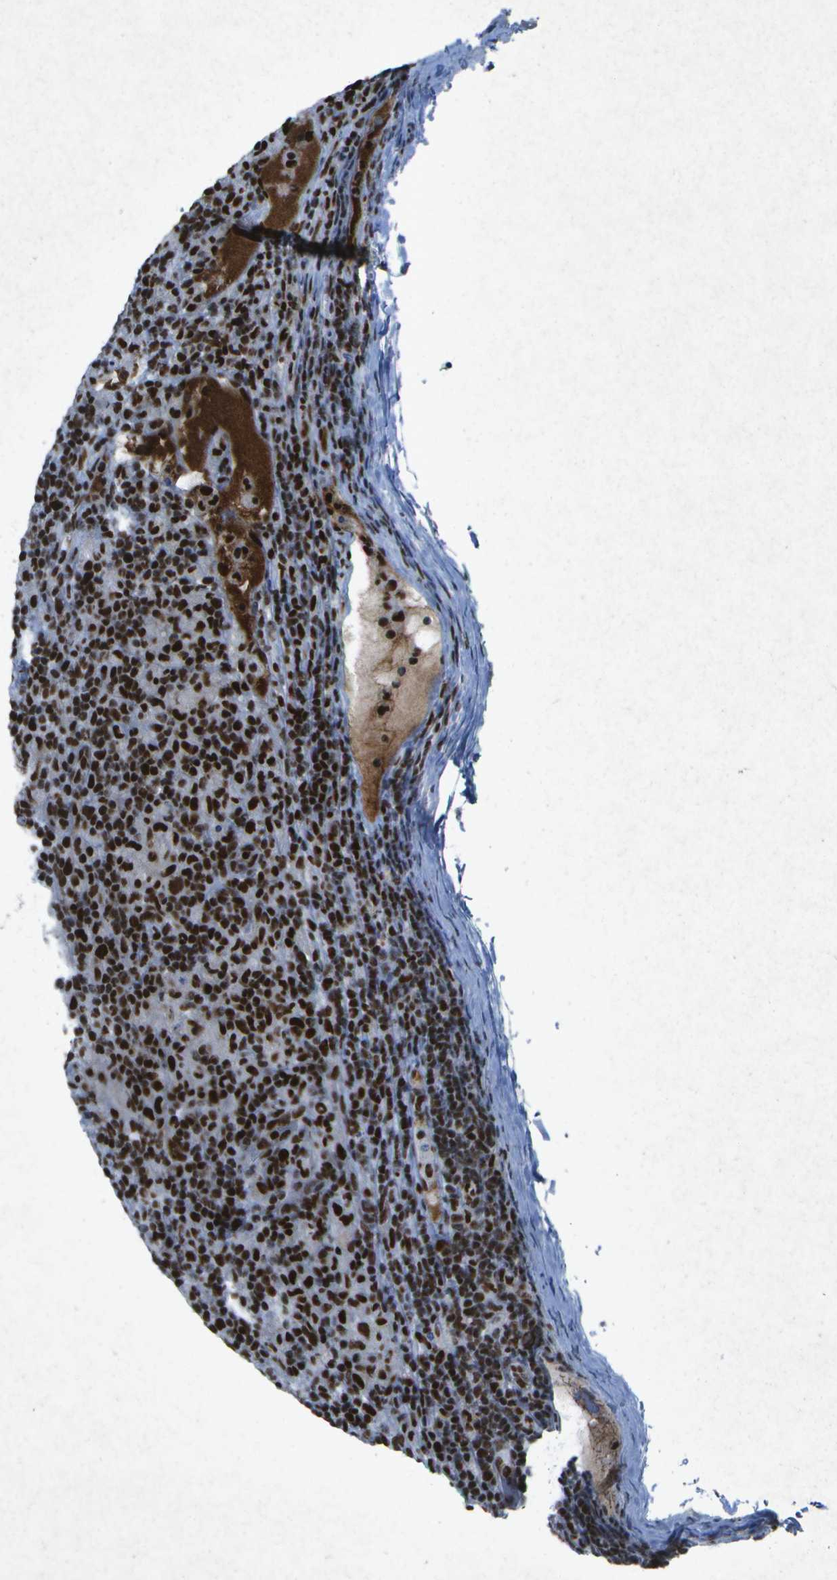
{"staining": {"intensity": "strong", "quantity": ">75%", "location": "nuclear"}, "tissue": "lymphoma", "cell_type": "Tumor cells", "image_type": "cancer", "snomed": [{"axis": "morphology", "description": "Hodgkin's disease, NOS"}, {"axis": "topography", "description": "Lymph node"}], "caption": "Approximately >75% of tumor cells in human Hodgkin's disease exhibit strong nuclear protein expression as visualized by brown immunohistochemical staining.", "gene": "MTA2", "patient": {"sex": "male", "age": 70}}